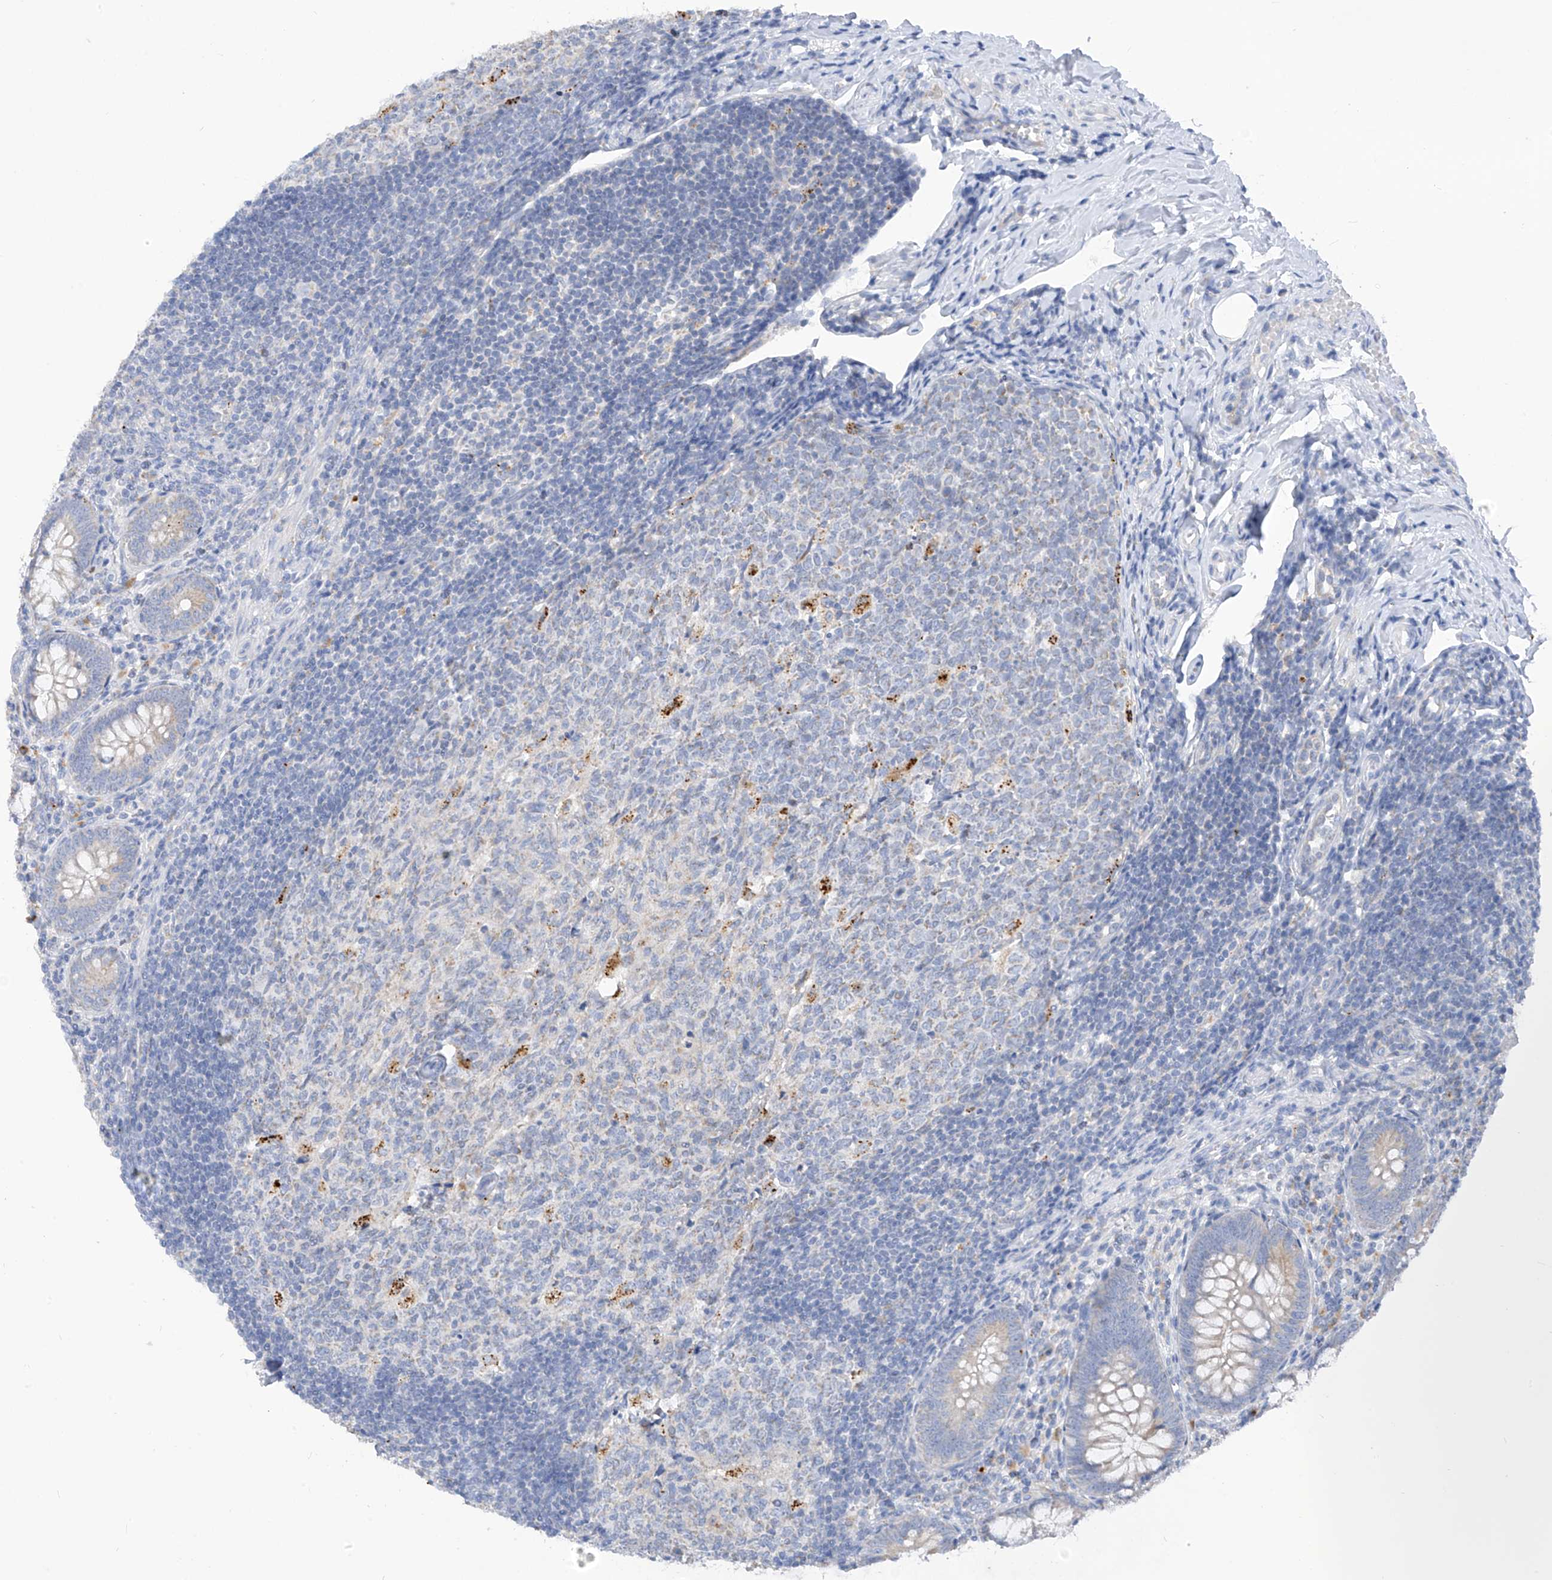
{"staining": {"intensity": "negative", "quantity": "none", "location": "none"}, "tissue": "appendix", "cell_type": "Glandular cells", "image_type": "normal", "snomed": [{"axis": "morphology", "description": "Normal tissue, NOS"}, {"axis": "topography", "description": "Appendix"}], "caption": "Protein analysis of unremarkable appendix reveals no significant staining in glandular cells. (Brightfield microscopy of DAB immunohistochemistry (IHC) at high magnification).", "gene": "ZNF404", "patient": {"sex": "male", "age": 14}}